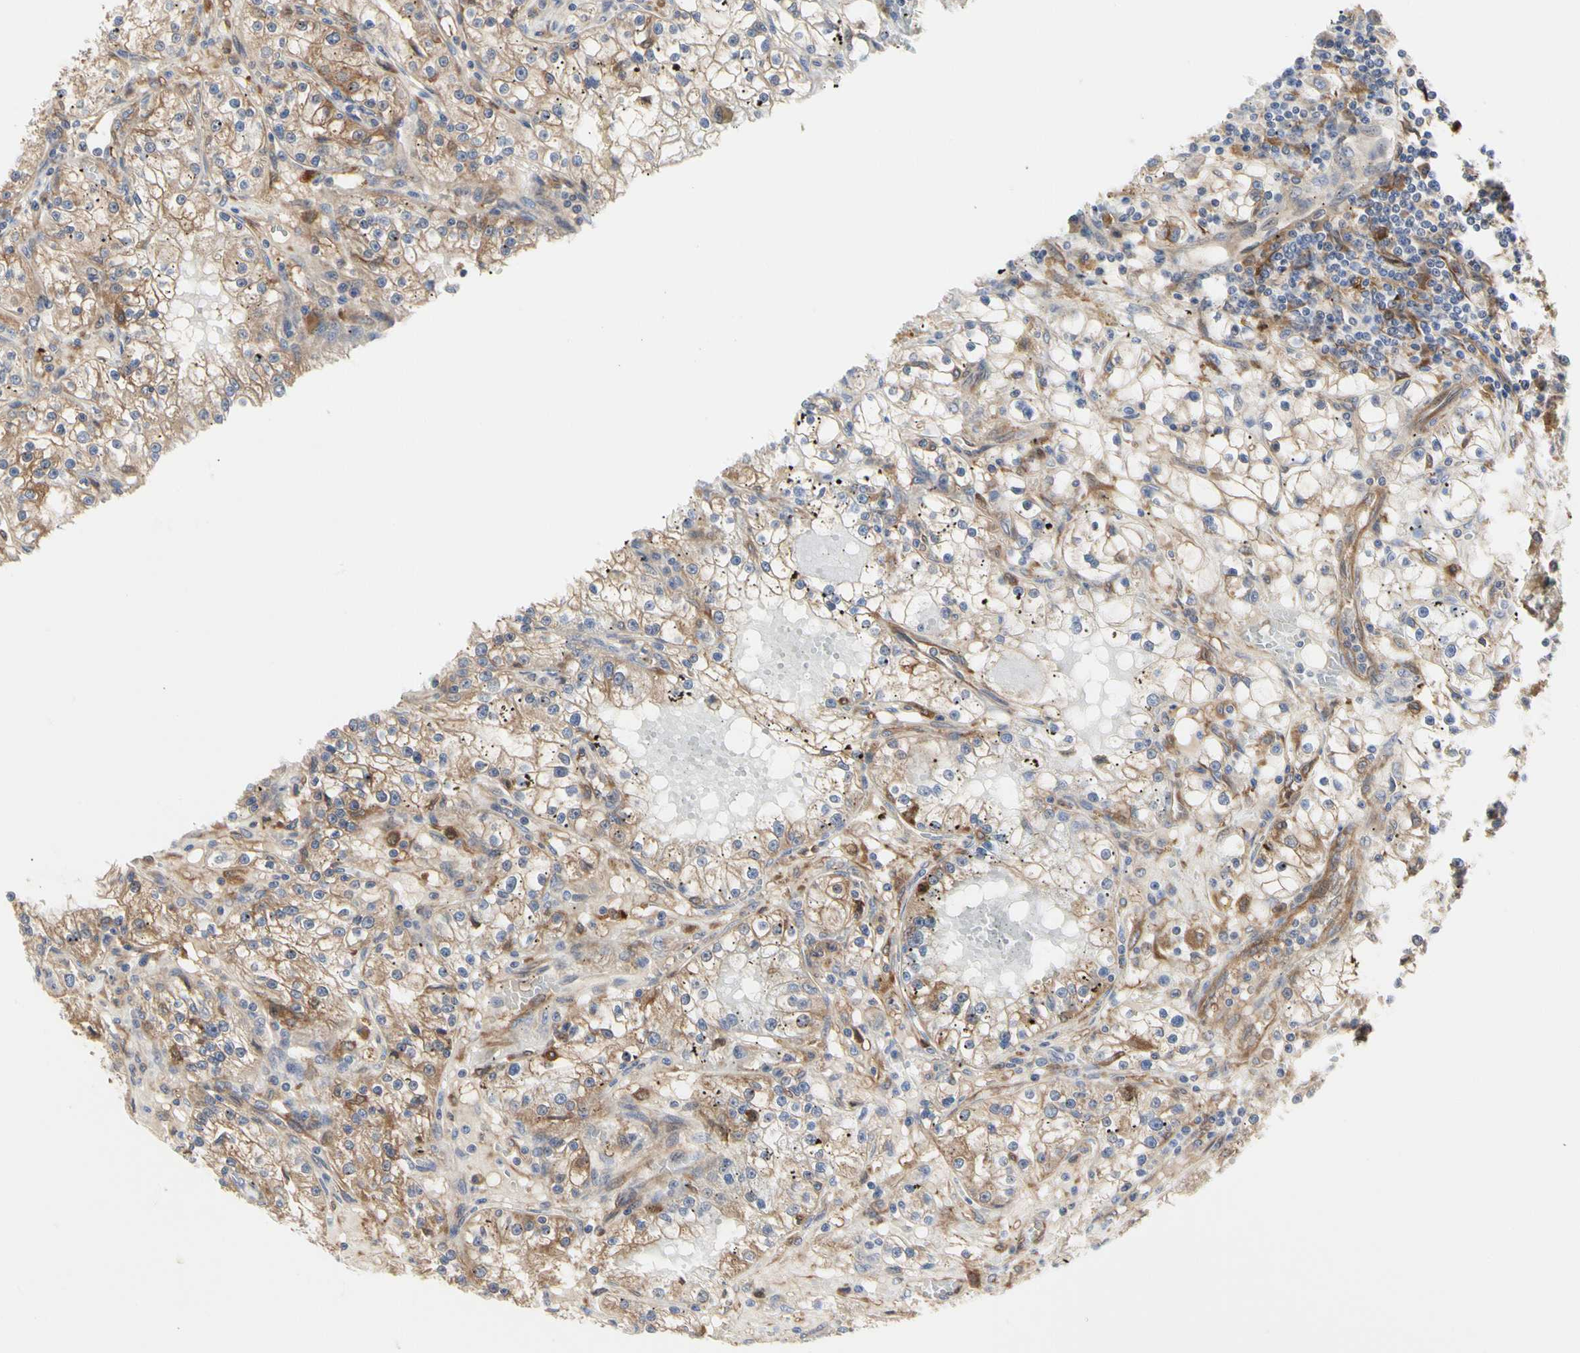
{"staining": {"intensity": "moderate", "quantity": ">75%", "location": "cytoplasmic/membranous"}, "tissue": "renal cancer", "cell_type": "Tumor cells", "image_type": "cancer", "snomed": [{"axis": "morphology", "description": "Adenocarcinoma, NOS"}, {"axis": "topography", "description": "Kidney"}], "caption": "Adenocarcinoma (renal) tissue reveals moderate cytoplasmic/membranous staining in about >75% of tumor cells, visualized by immunohistochemistry.", "gene": "C3orf52", "patient": {"sex": "male", "age": 56}}